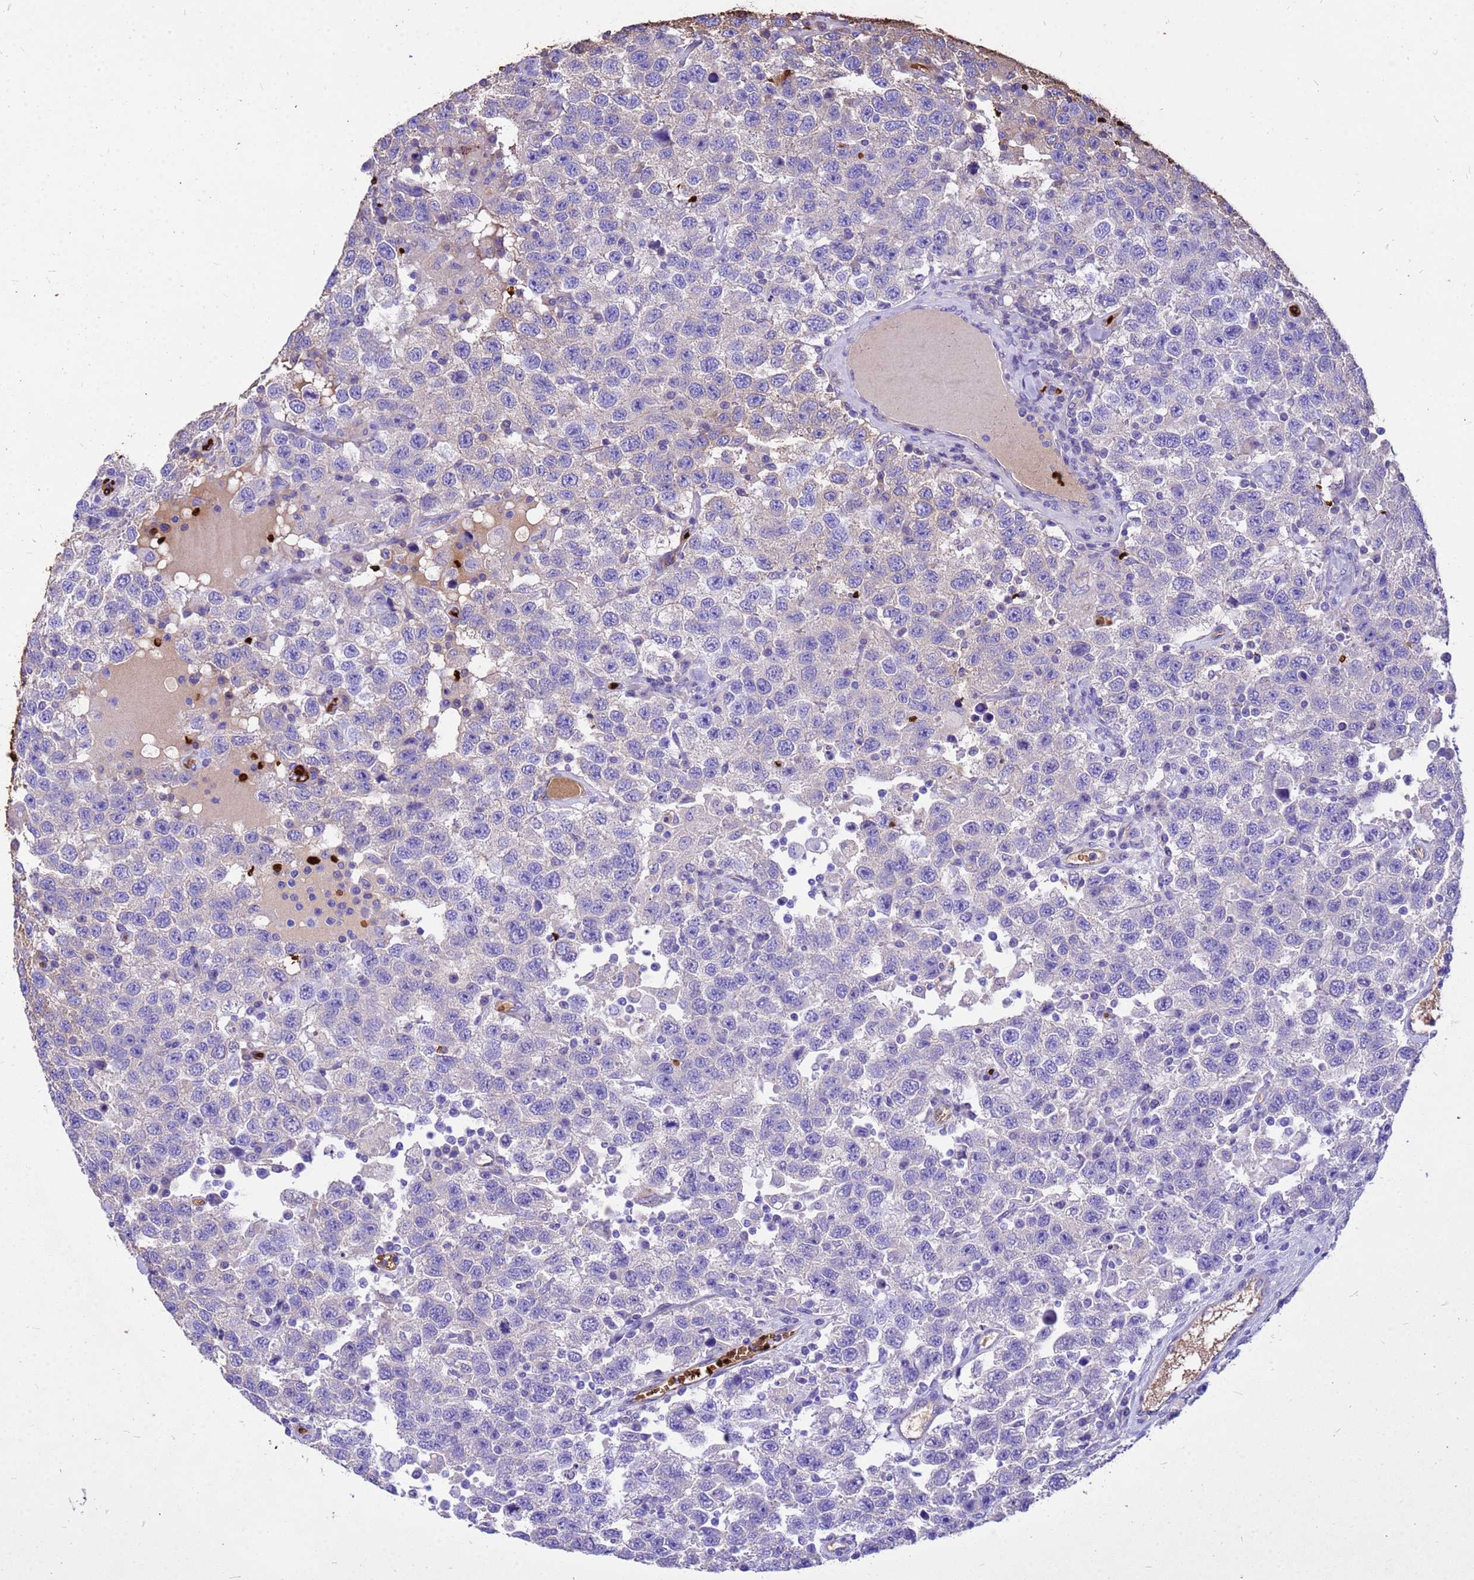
{"staining": {"intensity": "negative", "quantity": "none", "location": "none"}, "tissue": "testis cancer", "cell_type": "Tumor cells", "image_type": "cancer", "snomed": [{"axis": "morphology", "description": "Seminoma, NOS"}, {"axis": "topography", "description": "Testis"}], "caption": "Immunohistochemistry of human testis seminoma displays no expression in tumor cells.", "gene": "HBA2", "patient": {"sex": "male", "age": 41}}